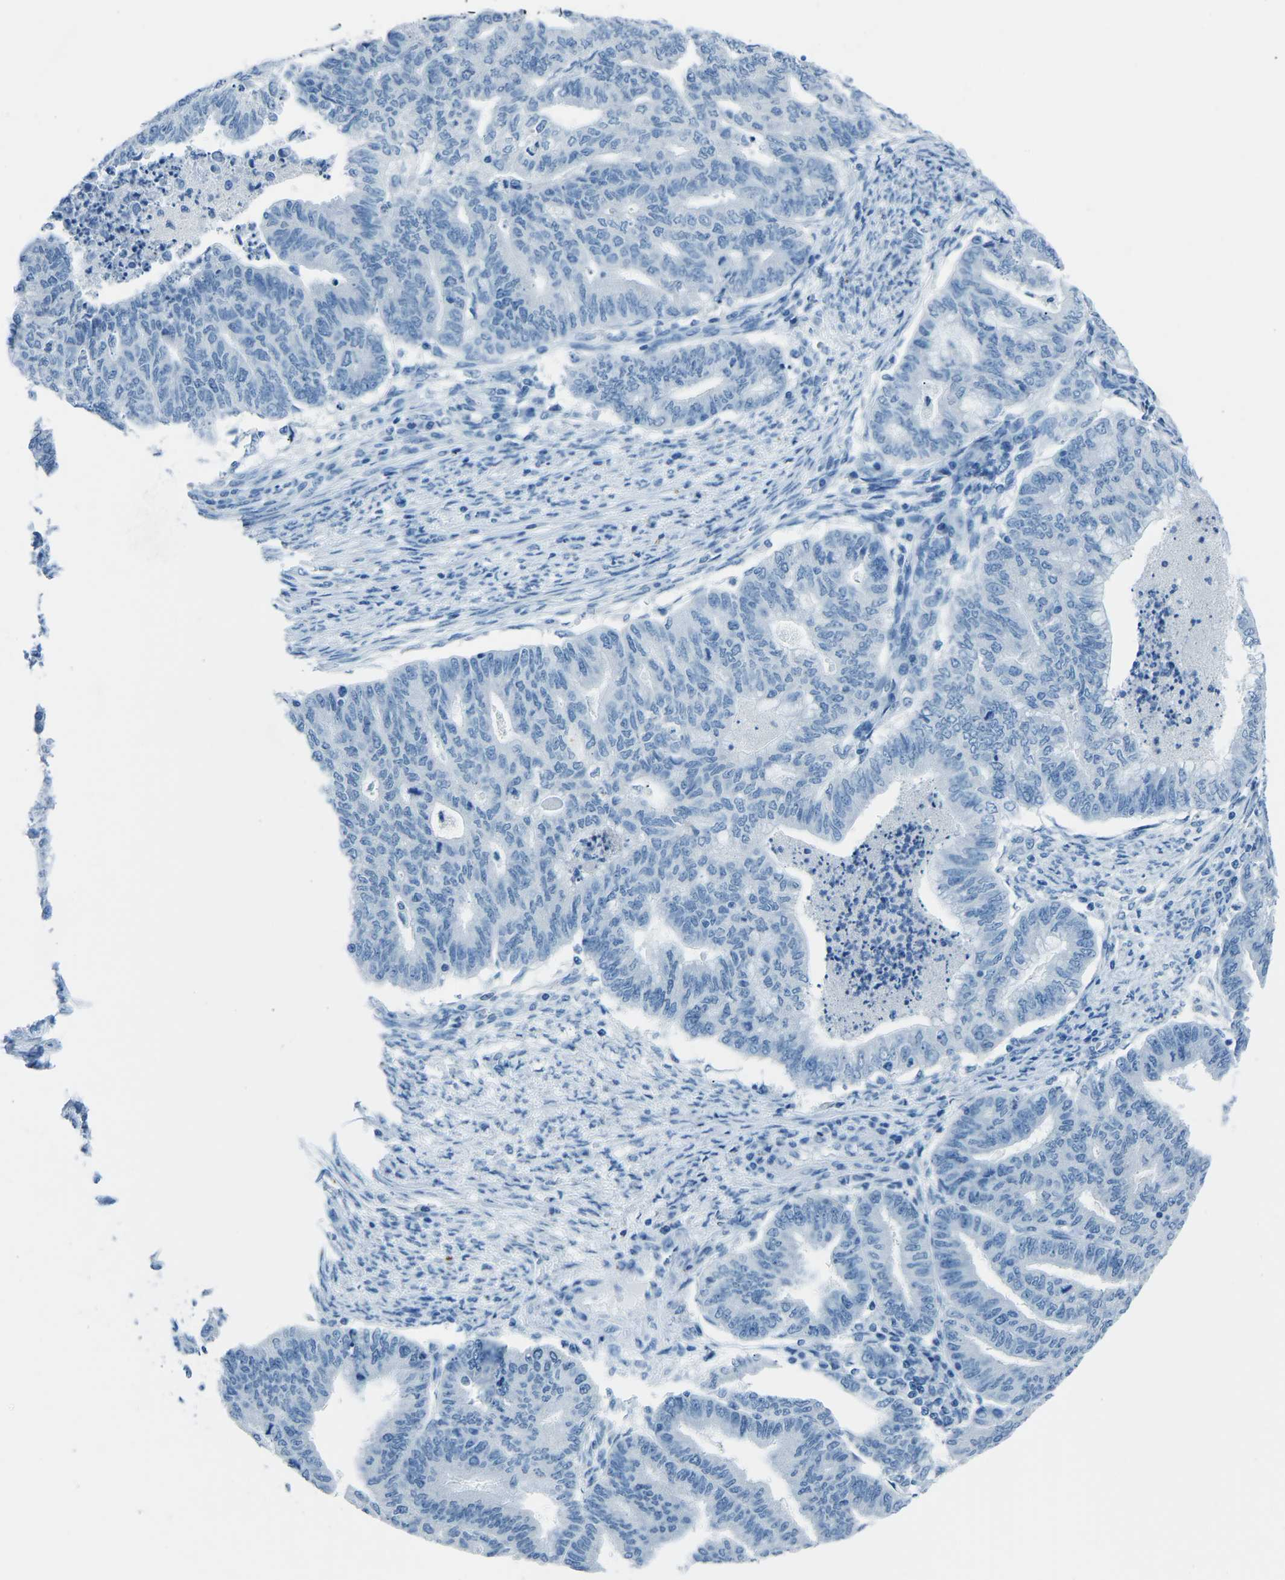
{"staining": {"intensity": "negative", "quantity": "none", "location": "none"}, "tissue": "endometrial cancer", "cell_type": "Tumor cells", "image_type": "cancer", "snomed": [{"axis": "morphology", "description": "Adenocarcinoma, NOS"}, {"axis": "topography", "description": "Endometrium"}], "caption": "This is a histopathology image of IHC staining of adenocarcinoma (endometrial), which shows no positivity in tumor cells. The staining is performed using DAB brown chromogen with nuclei counter-stained in using hematoxylin.", "gene": "MYH8", "patient": {"sex": "female", "age": 79}}